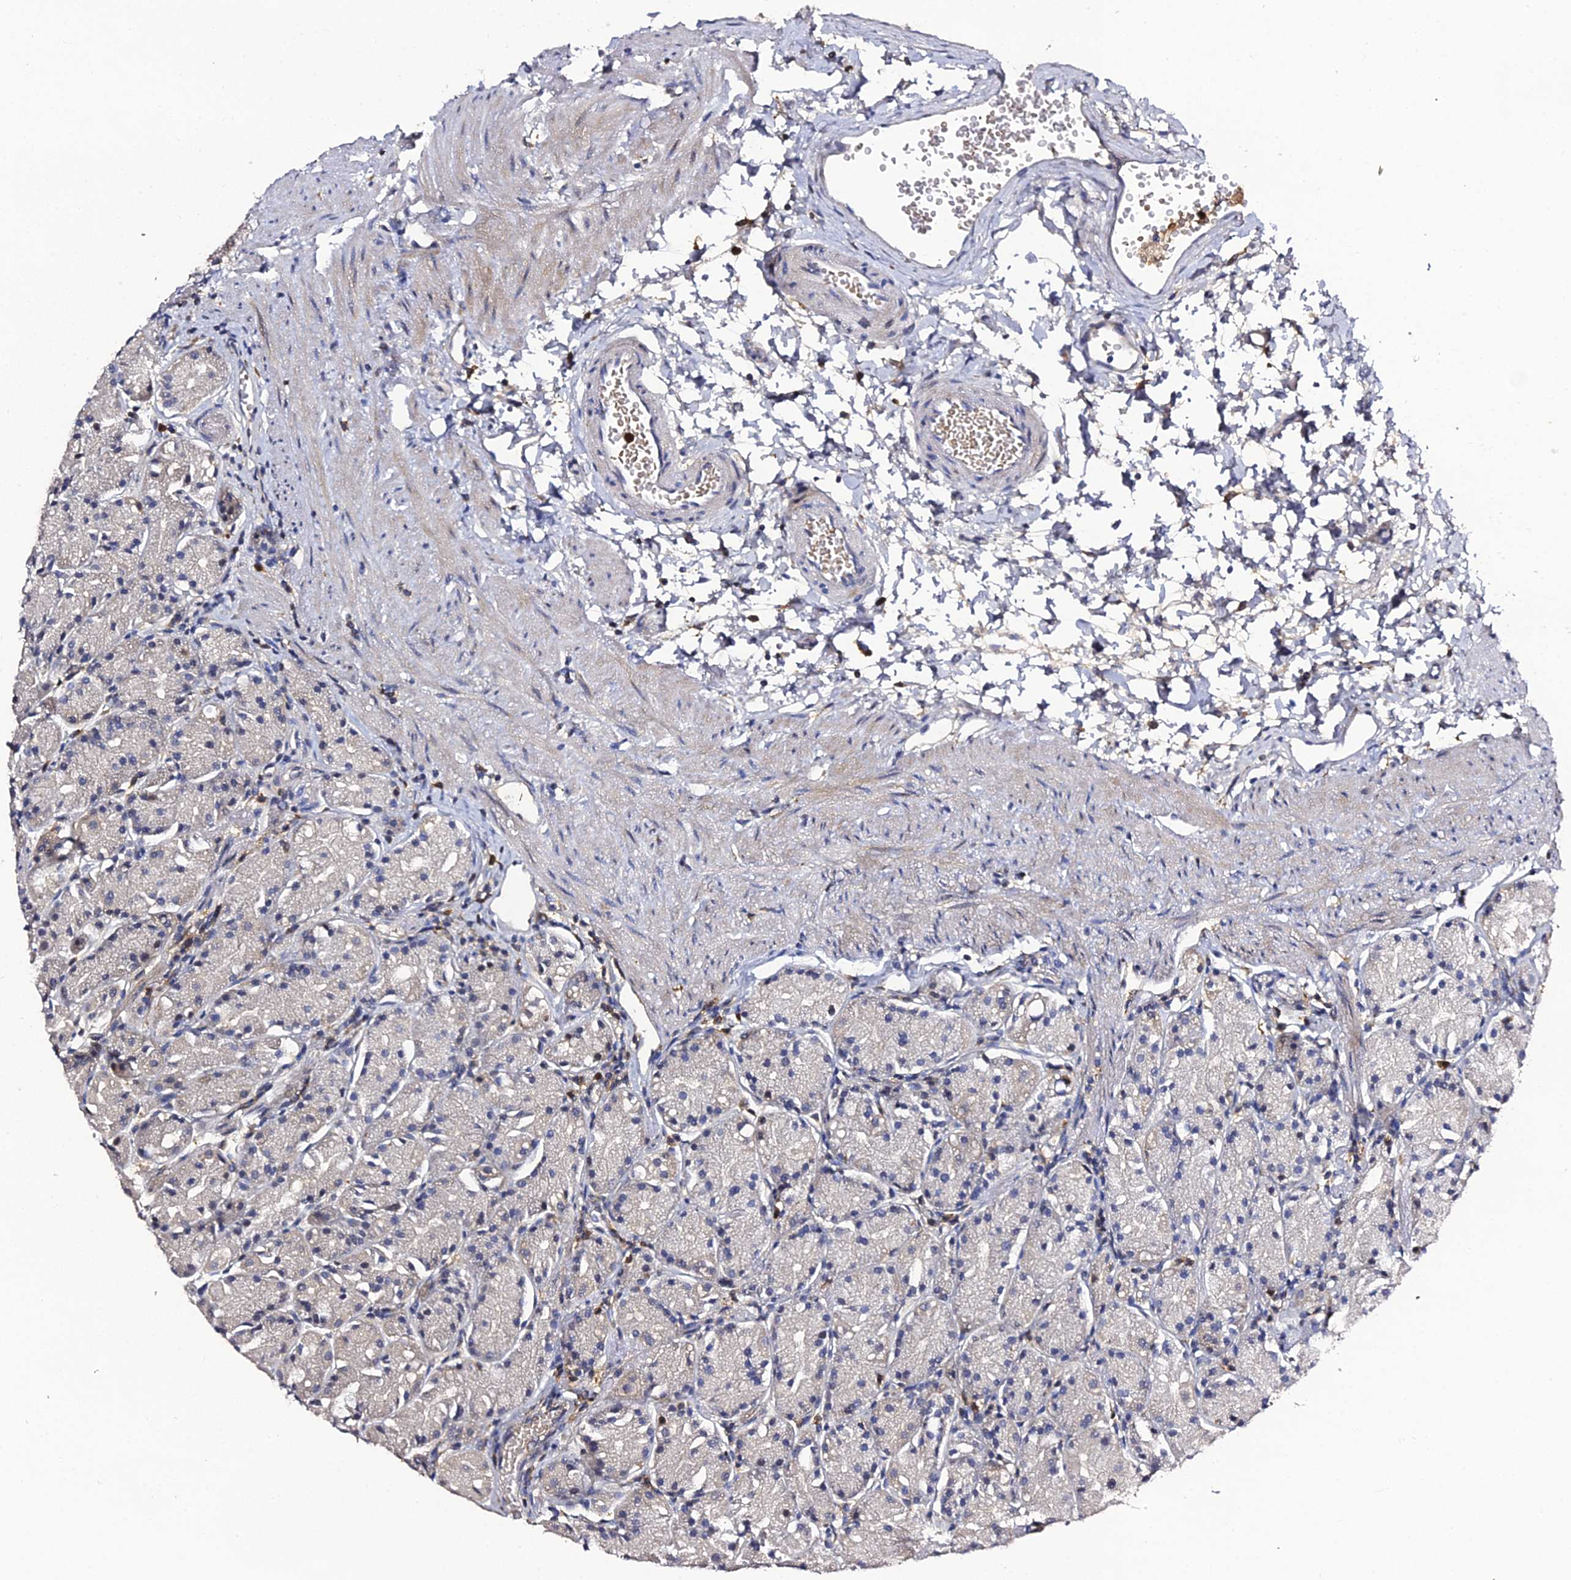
{"staining": {"intensity": "weak", "quantity": "<25%", "location": "cytoplasmic/membranous"}, "tissue": "stomach", "cell_type": "Glandular cells", "image_type": "normal", "snomed": [{"axis": "morphology", "description": "Normal tissue, NOS"}, {"axis": "topography", "description": "Stomach, upper"}], "caption": "High magnification brightfield microscopy of normal stomach stained with DAB (3,3'-diaminobenzidine) (brown) and counterstained with hematoxylin (blue): glandular cells show no significant staining. The staining was performed using DAB (3,3'-diaminobenzidine) to visualize the protein expression in brown, while the nuclei were stained in blue with hematoxylin (Magnification: 20x).", "gene": "IL4I1", "patient": {"sex": "male", "age": 47}}